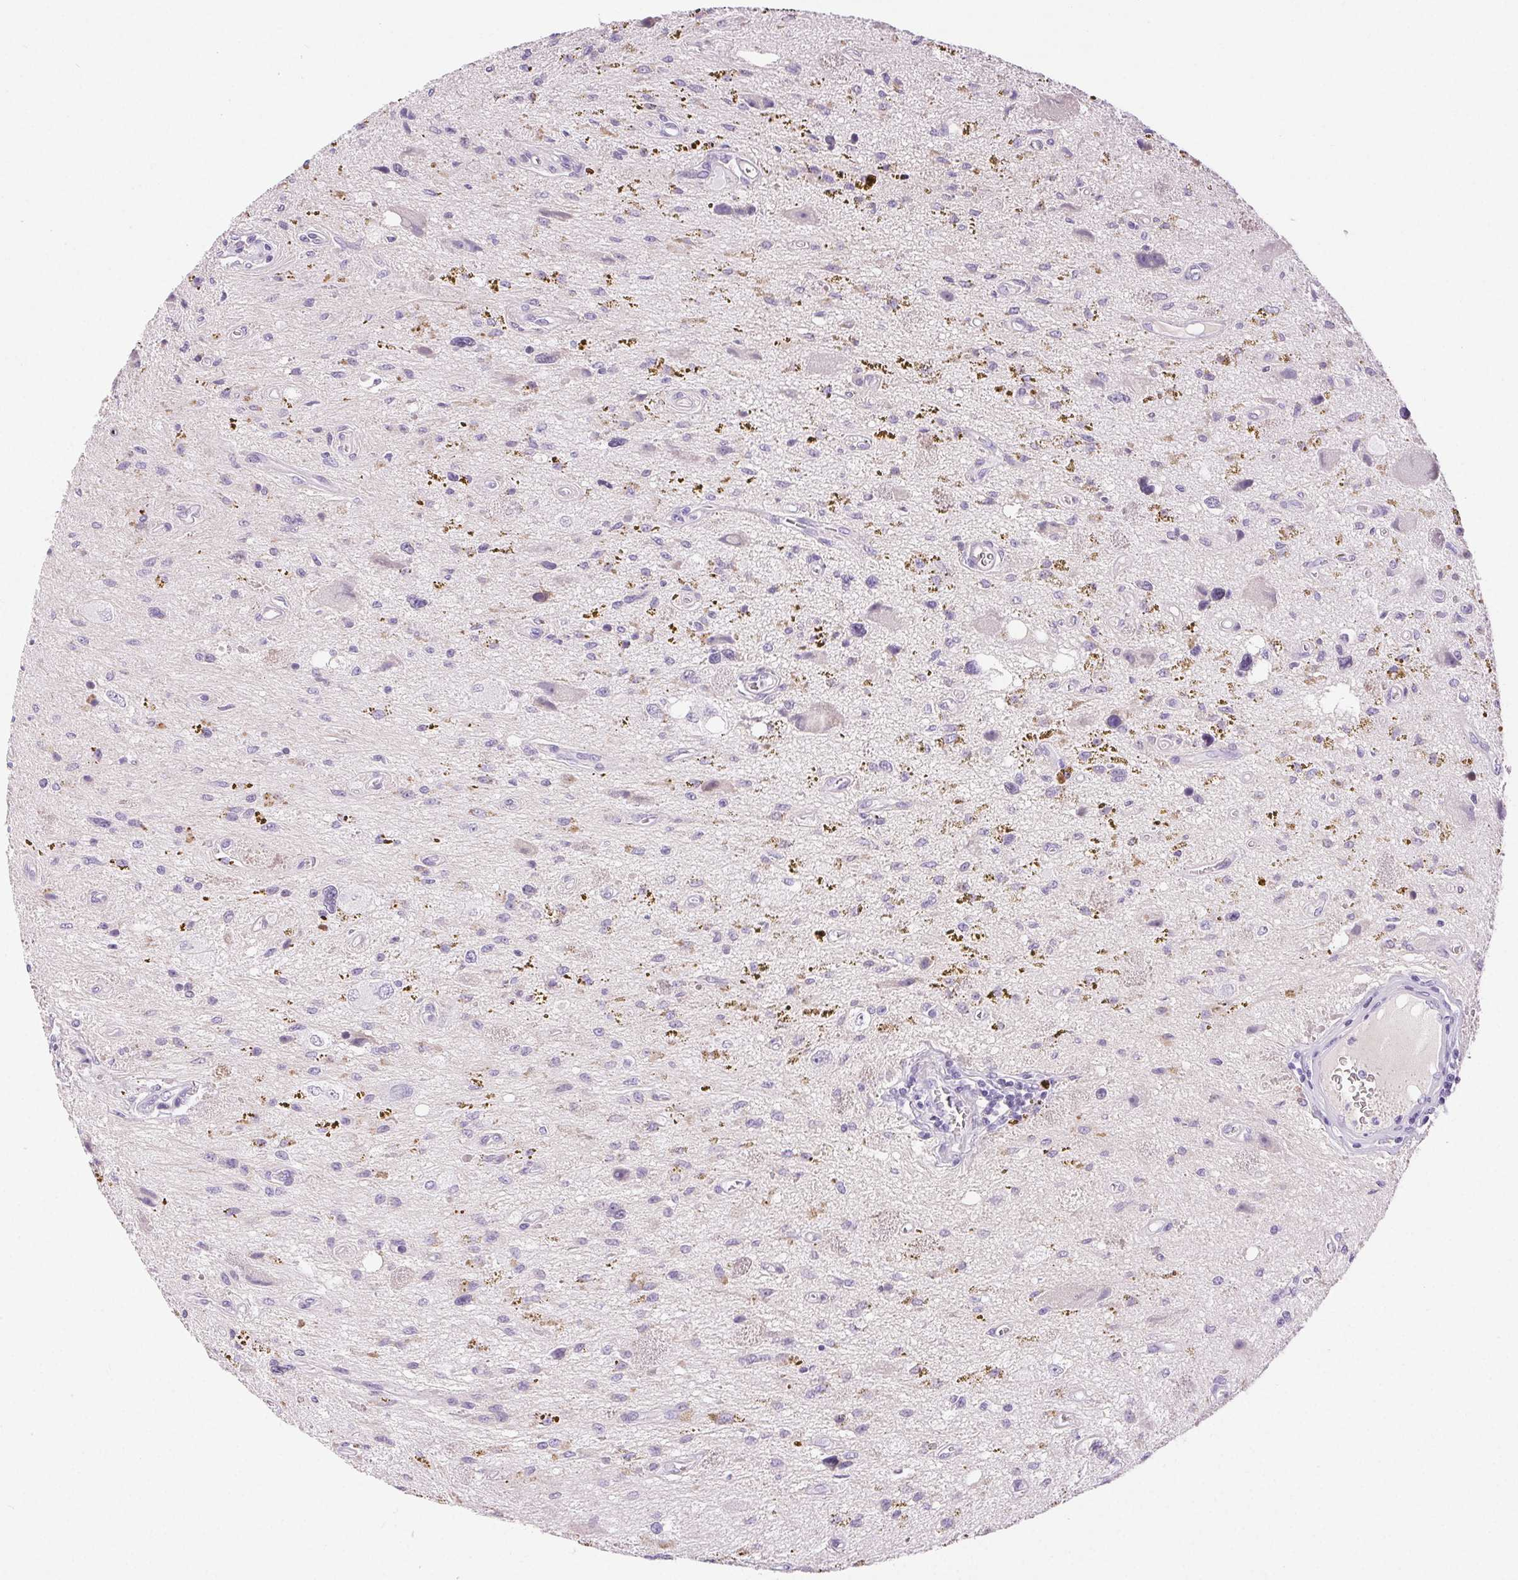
{"staining": {"intensity": "negative", "quantity": "none", "location": "none"}, "tissue": "glioma", "cell_type": "Tumor cells", "image_type": "cancer", "snomed": [{"axis": "morphology", "description": "Glioma, malignant, Low grade"}, {"axis": "topography", "description": "Cerebellum"}], "caption": "Tumor cells show no significant expression in glioma. The staining was performed using DAB (3,3'-diaminobenzidine) to visualize the protein expression in brown, while the nuclei were stained in blue with hematoxylin (Magnification: 20x).", "gene": "ARHGAP11B", "patient": {"sex": "female", "age": 14}}